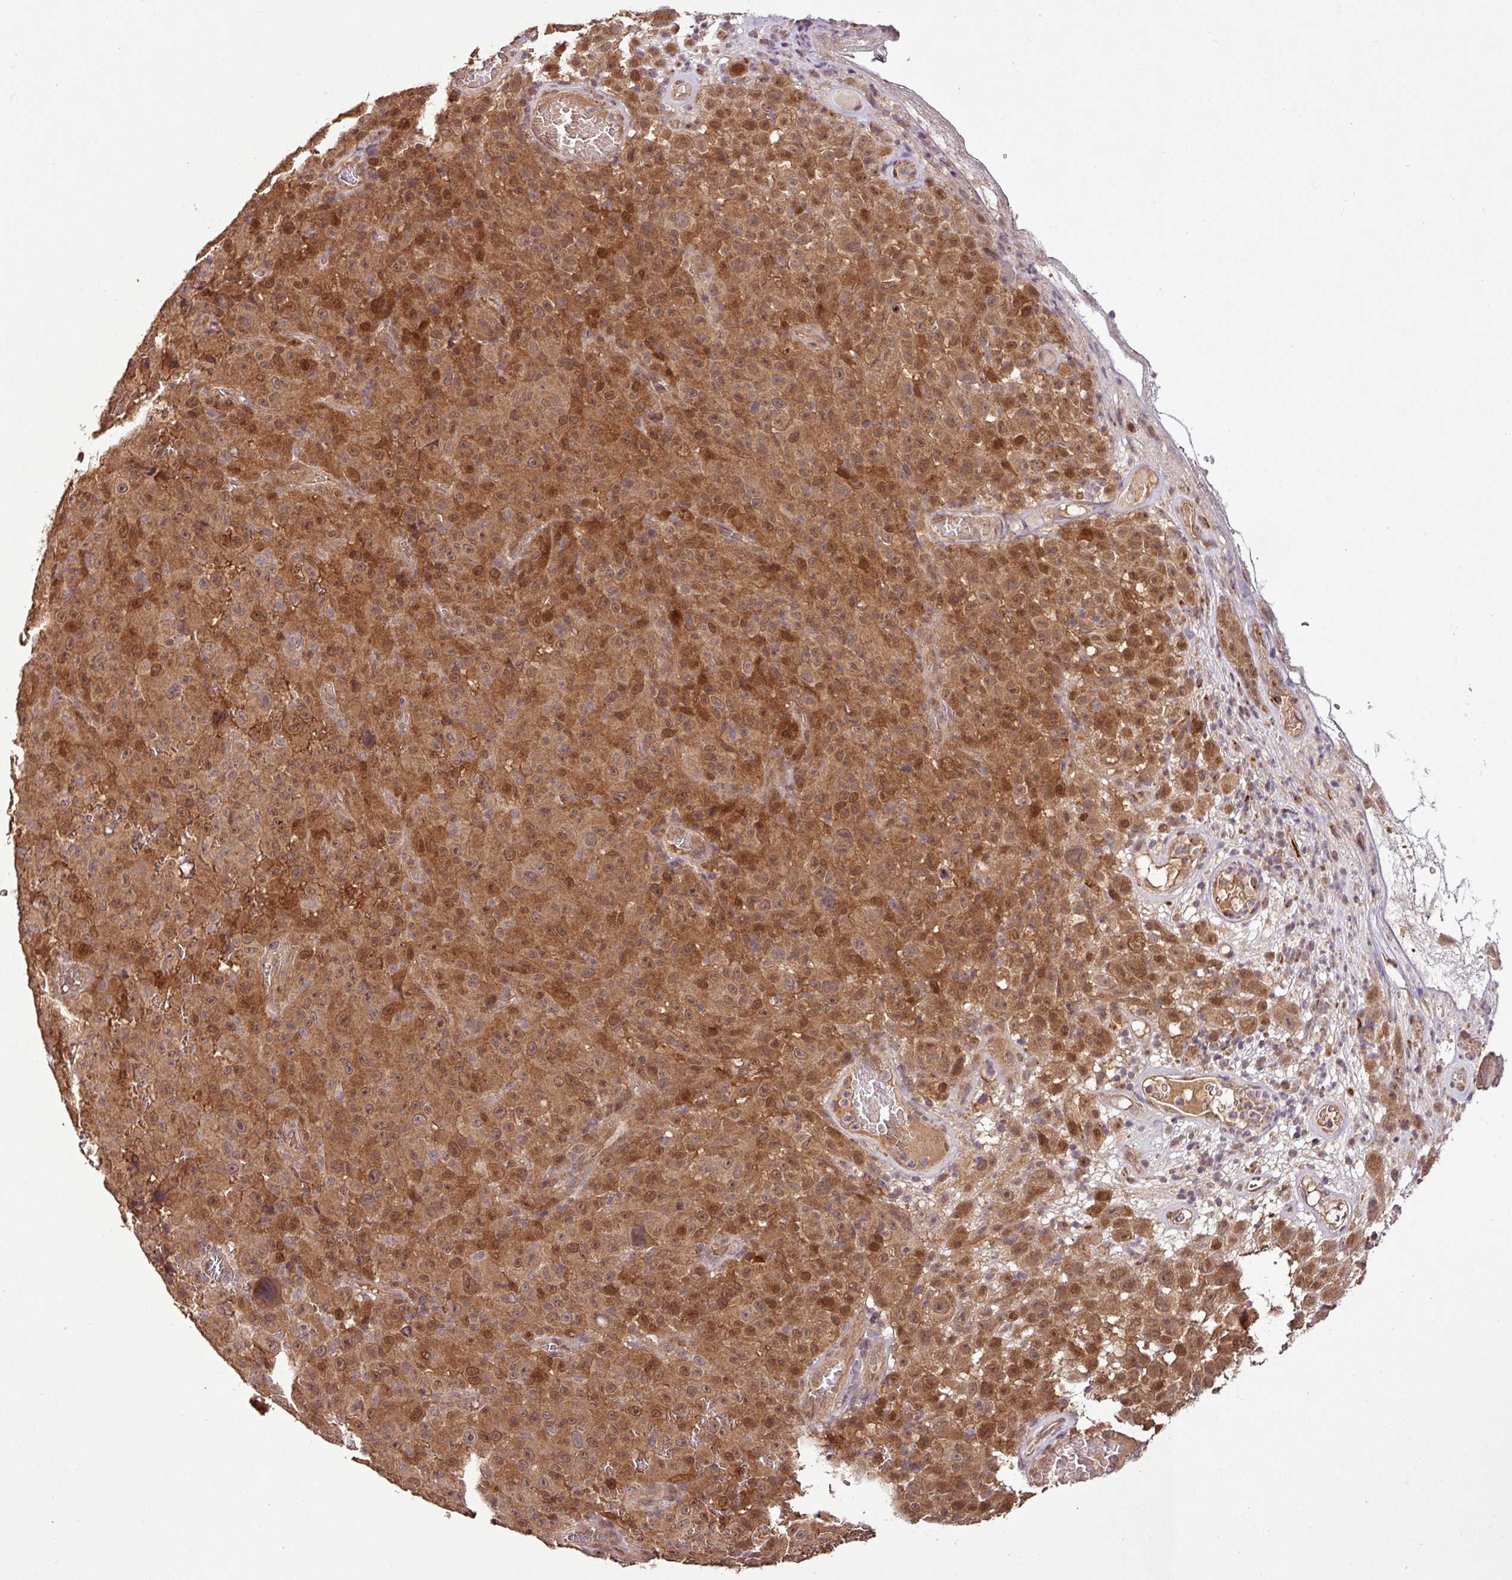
{"staining": {"intensity": "strong", "quantity": ">75%", "location": "cytoplasmic/membranous,nuclear"}, "tissue": "melanoma", "cell_type": "Tumor cells", "image_type": "cancer", "snomed": [{"axis": "morphology", "description": "Malignant melanoma, NOS"}, {"axis": "topography", "description": "Skin"}], "caption": "Malignant melanoma stained for a protein reveals strong cytoplasmic/membranous and nuclear positivity in tumor cells.", "gene": "FAIM", "patient": {"sex": "female", "age": 82}}